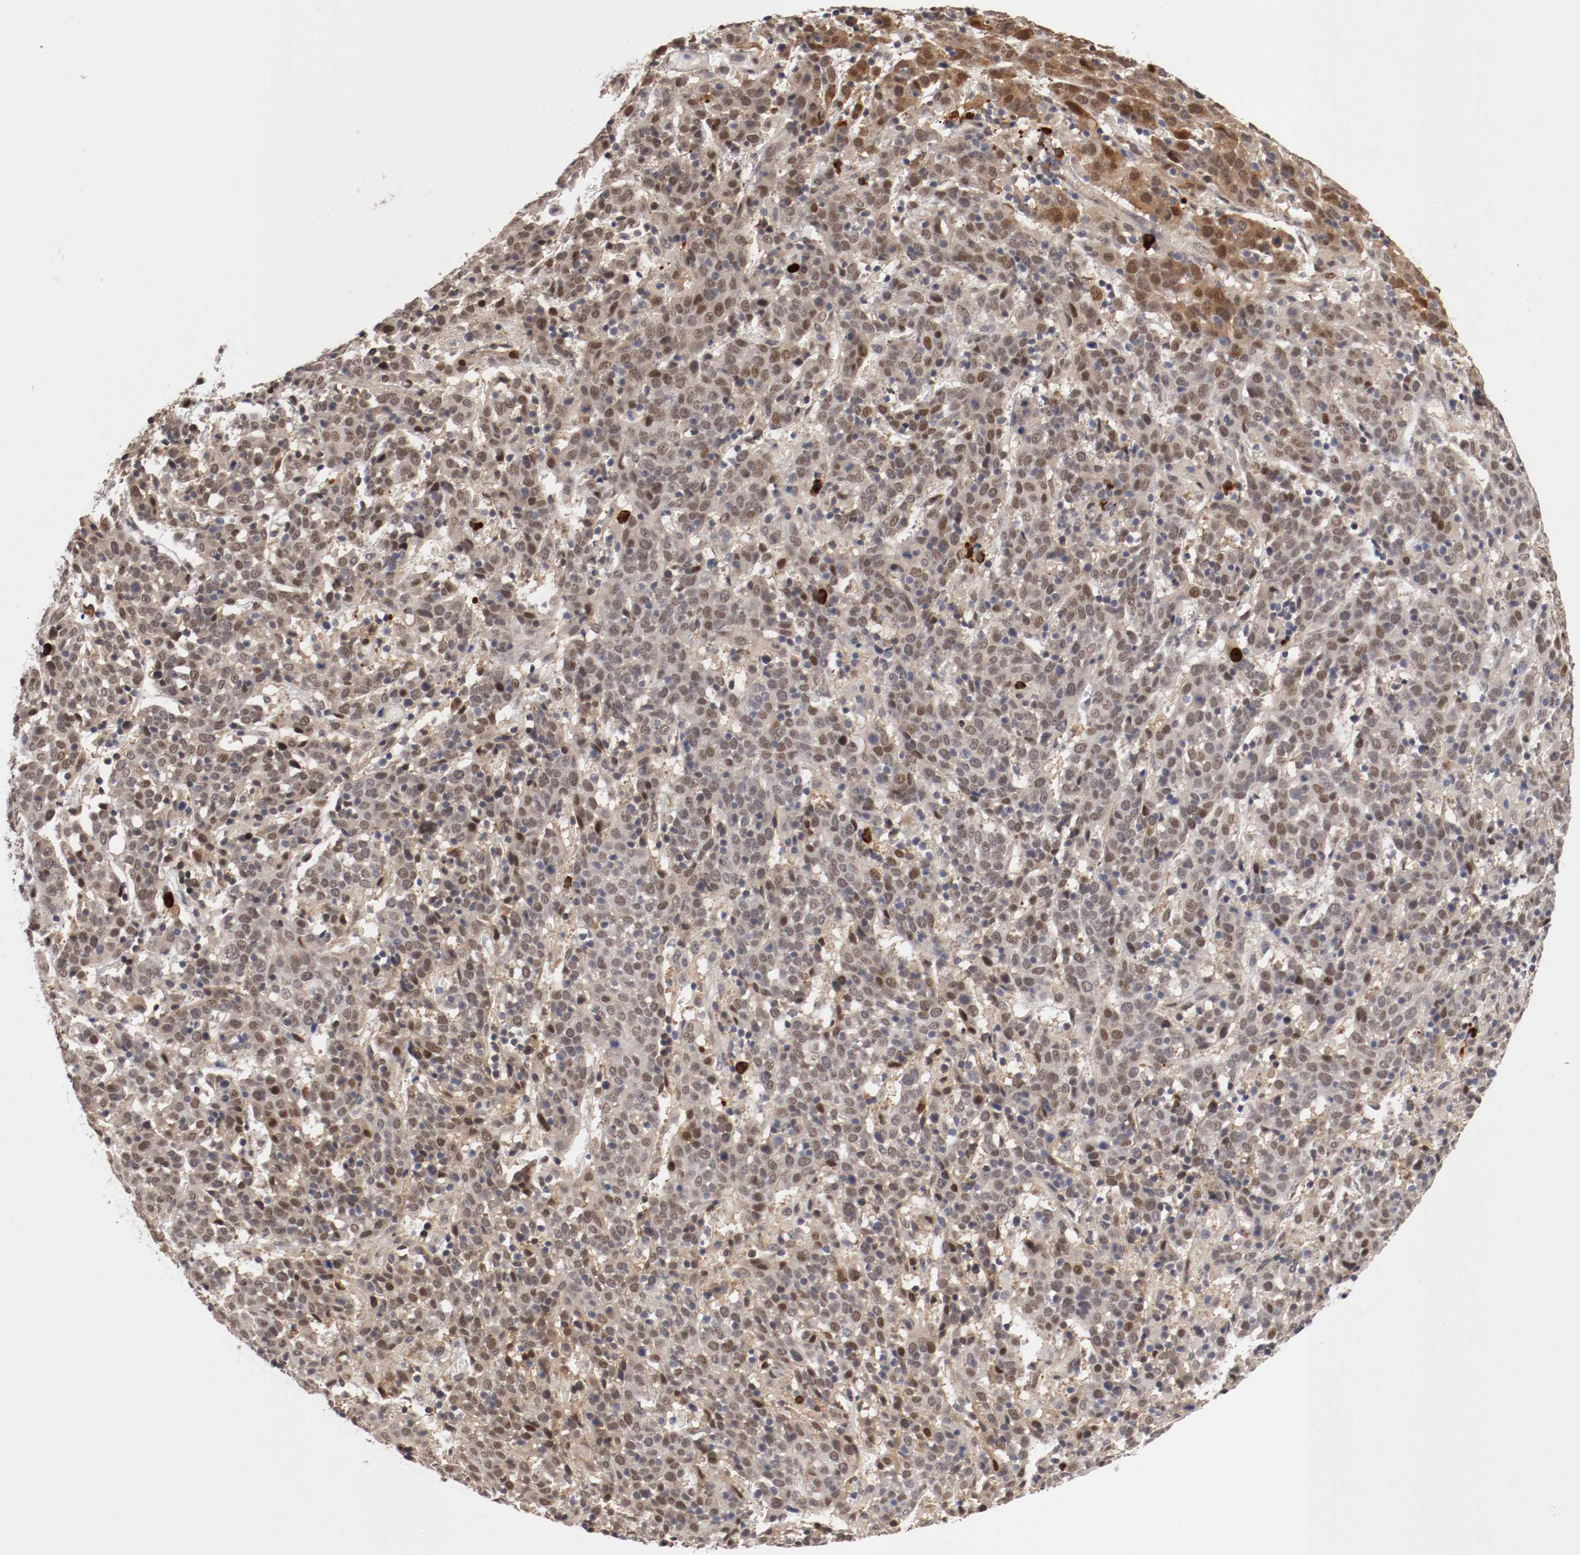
{"staining": {"intensity": "moderate", "quantity": "25%-75%", "location": "nuclear"}, "tissue": "cervical cancer", "cell_type": "Tumor cells", "image_type": "cancer", "snomed": [{"axis": "morphology", "description": "Normal tissue, NOS"}, {"axis": "morphology", "description": "Squamous cell carcinoma, NOS"}, {"axis": "topography", "description": "Cervix"}], "caption": "High-power microscopy captured an immunohistochemistry (IHC) photomicrograph of squamous cell carcinoma (cervical), revealing moderate nuclear expression in about 25%-75% of tumor cells.", "gene": "DNMT3B", "patient": {"sex": "female", "age": 67}}